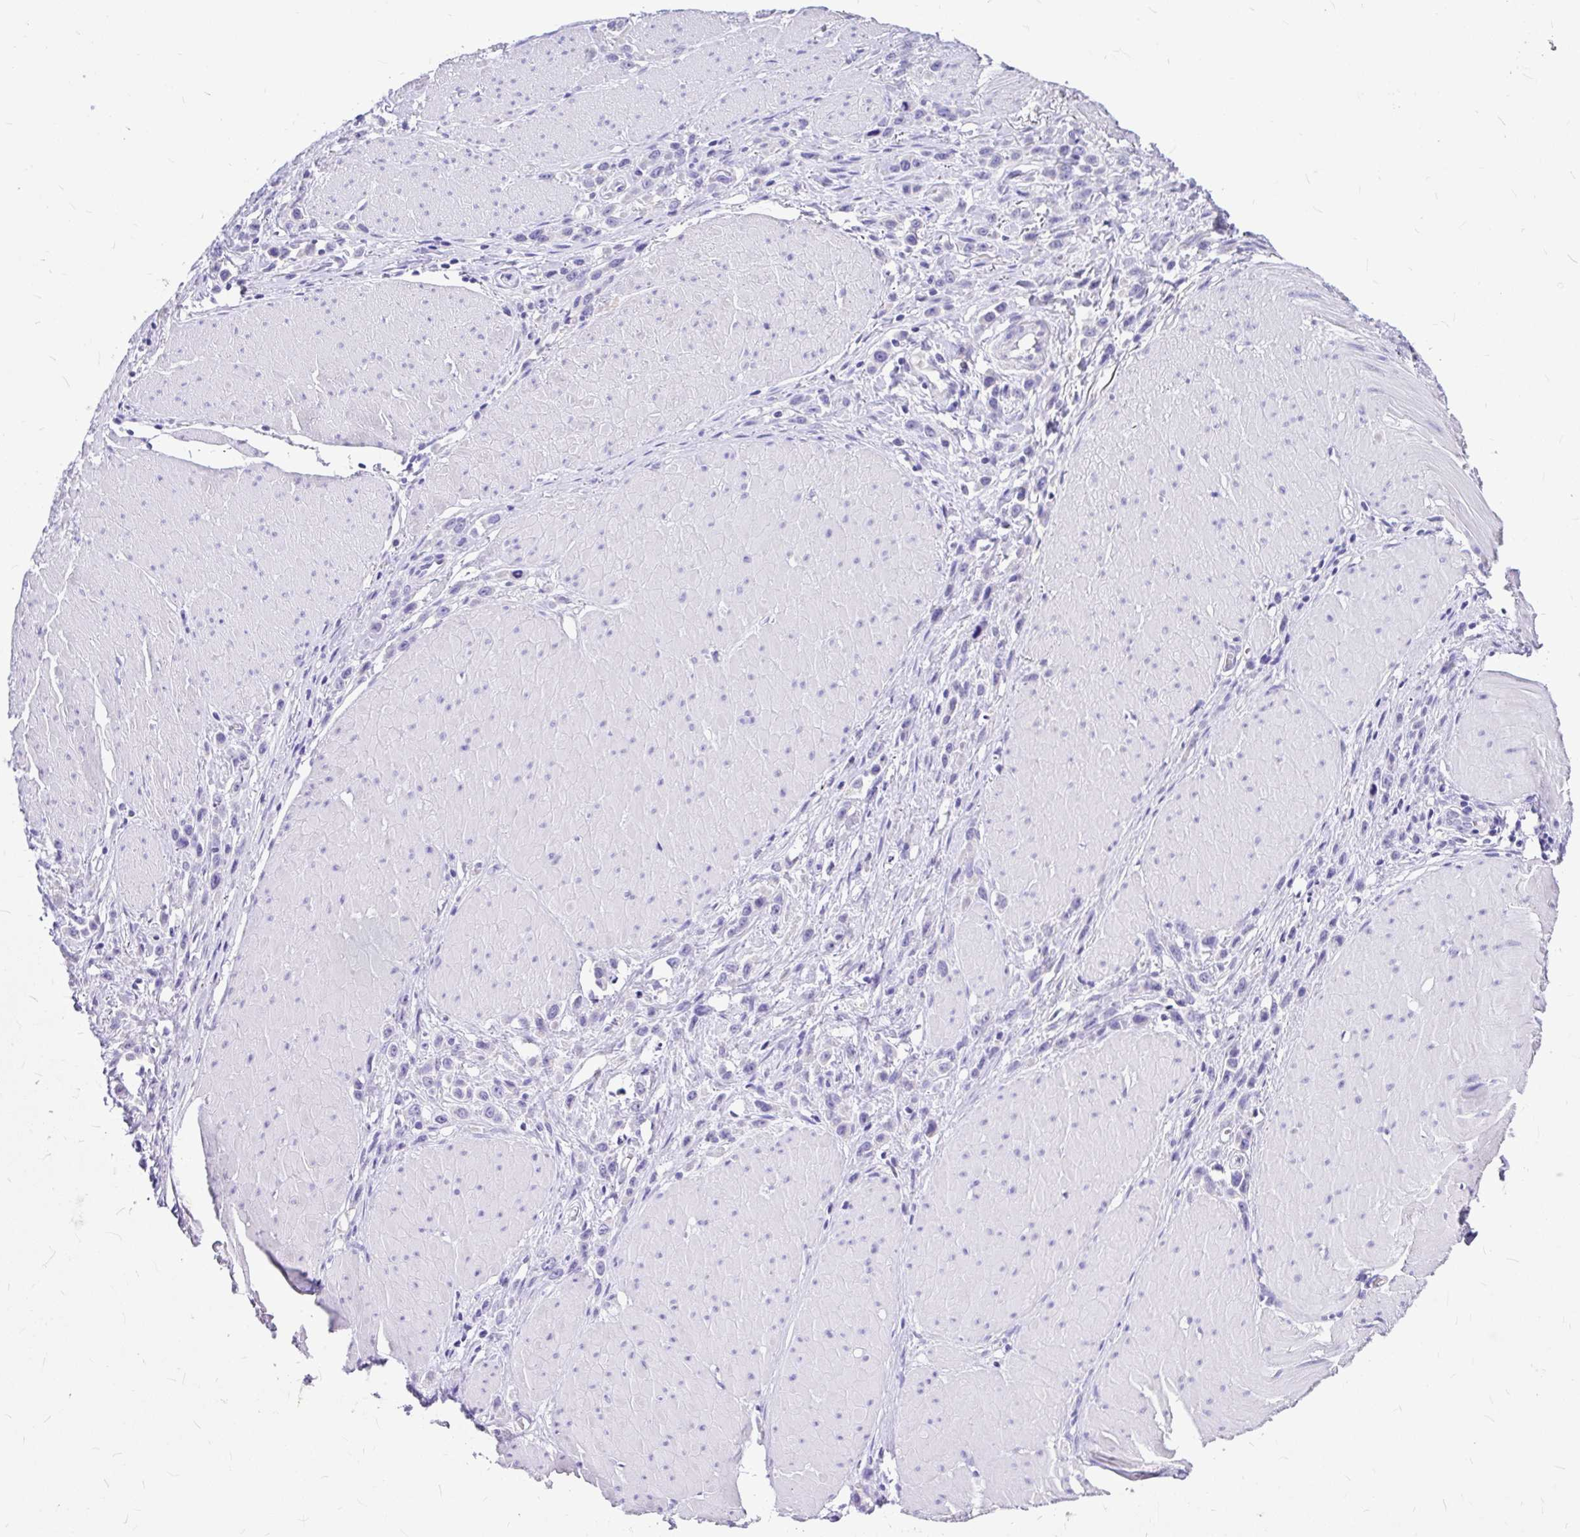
{"staining": {"intensity": "negative", "quantity": "none", "location": "none"}, "tissue": "stomach cancer", "cell_type": "Tumor cells", "image_type": "cancer", "snomed": [{"axis": "morphology", "description": "Adenocarcinoma, NOS"}, {"axis": "topography", "description": "Stomach"}], "caption": "The photomicrograph reveals no significant positivity in tumor cells of stomach cancer.", "gene": "CLEC1B", "patient": {"sex": "male", "age": 47}}